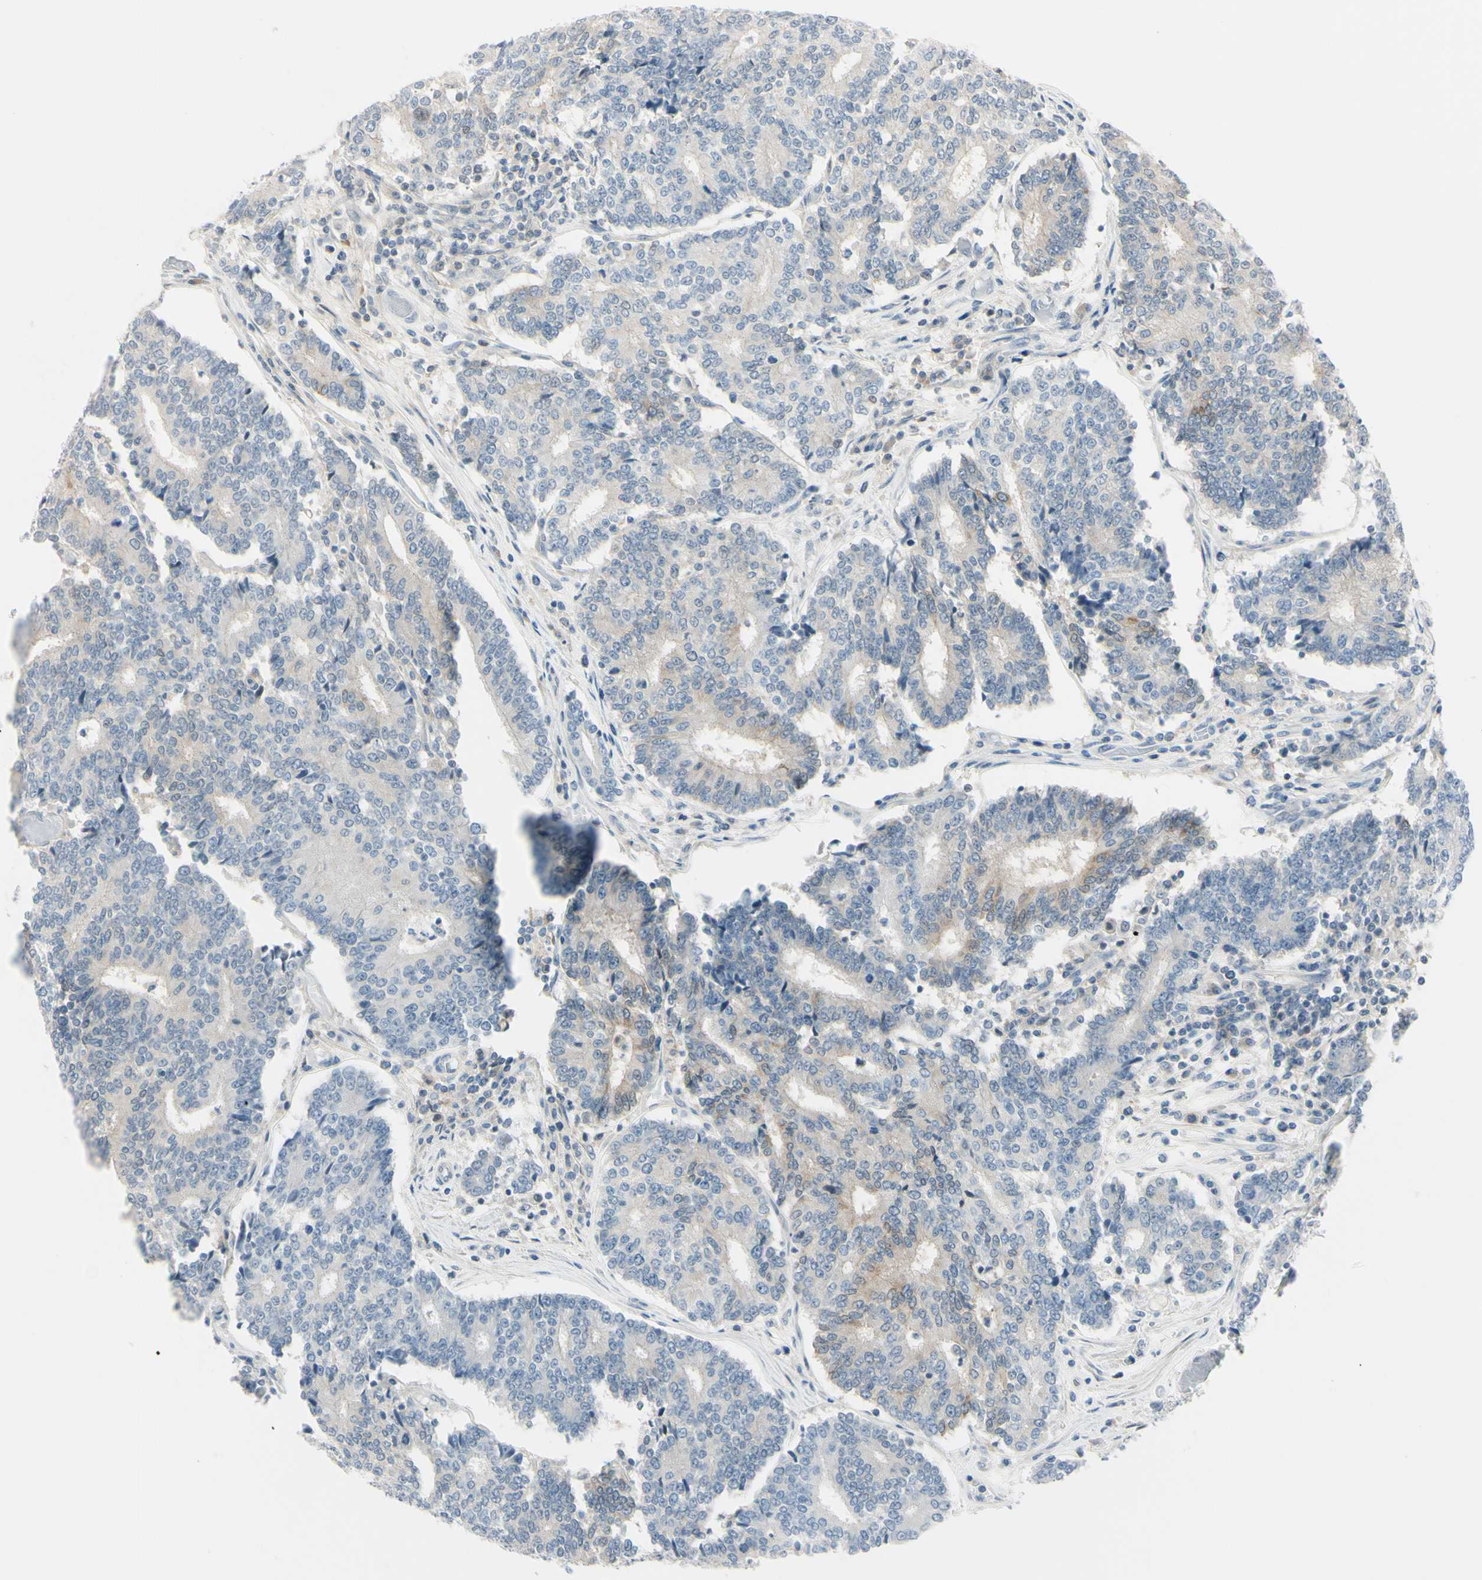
{"staining": {"intensity": "moderate", "quantity": "<25%", "location": "cytoplasmic/membranous"}, "tissue": "prostate cancer", "cell_type": "Tumor cells", "image_type": "cancer", "snomed": [{"axis": "morphology", "description": "Normal tissue, NOS"}, {"axis": "morphology", "description": "Adenocarcinoma, High grade"}, {"axis": "topography", "description": "Prostate"}, {"axis": "topography", "description": "Seminal veicle"}], "caption": "A brown stain labels moderate cytoplasmic/membranous expression of a protein in human prostate cancer tumor cells. Immunohistochemistry (ihc) stains the protein in brown and the nuclei are stained blue.", "gene": "ASB9", "patient": {"sex": "male", "age": 55}}